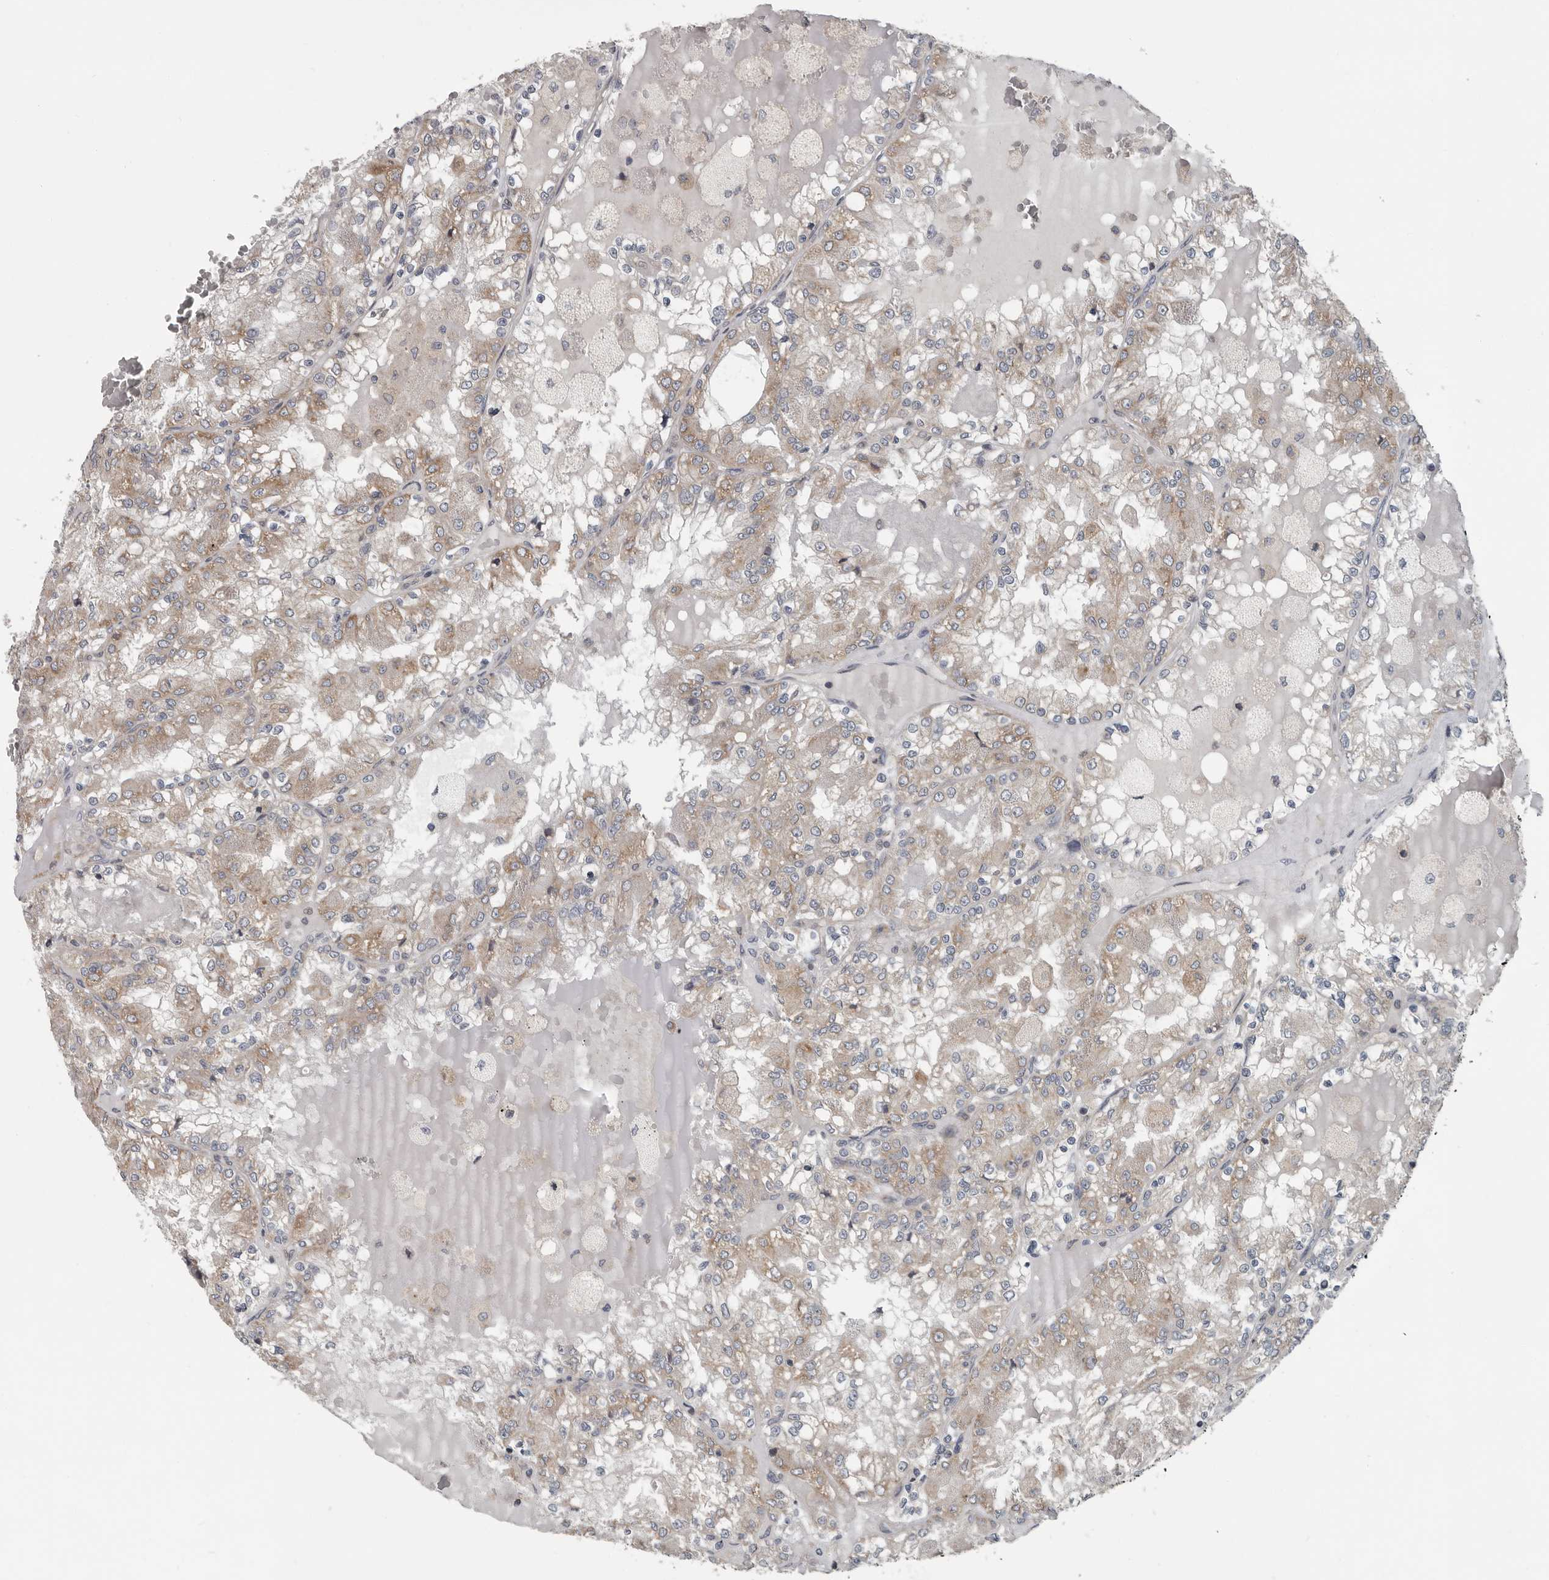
{"staining": {"intensity": "moderate", "quantity": "<25%", "location": "cytoplasmic/membranous"}, "tissue": "renal cancer", "cell_type": "Tumor cells", "image_type": "cancer", "snomed": [{"axis": "morphology", "description": "Adenocarcinoma, NOS"}, {"axis": "topography", "description": "Kidney"}], "caption": "This is an image of immunohistochemistry staining of adenocarcinoma (renal), which shows moderate expression in the cytoplasmic/membranous of tumor cells.", "gene": "TMEM199", "patient": {"sex": "female", "age": 56}}